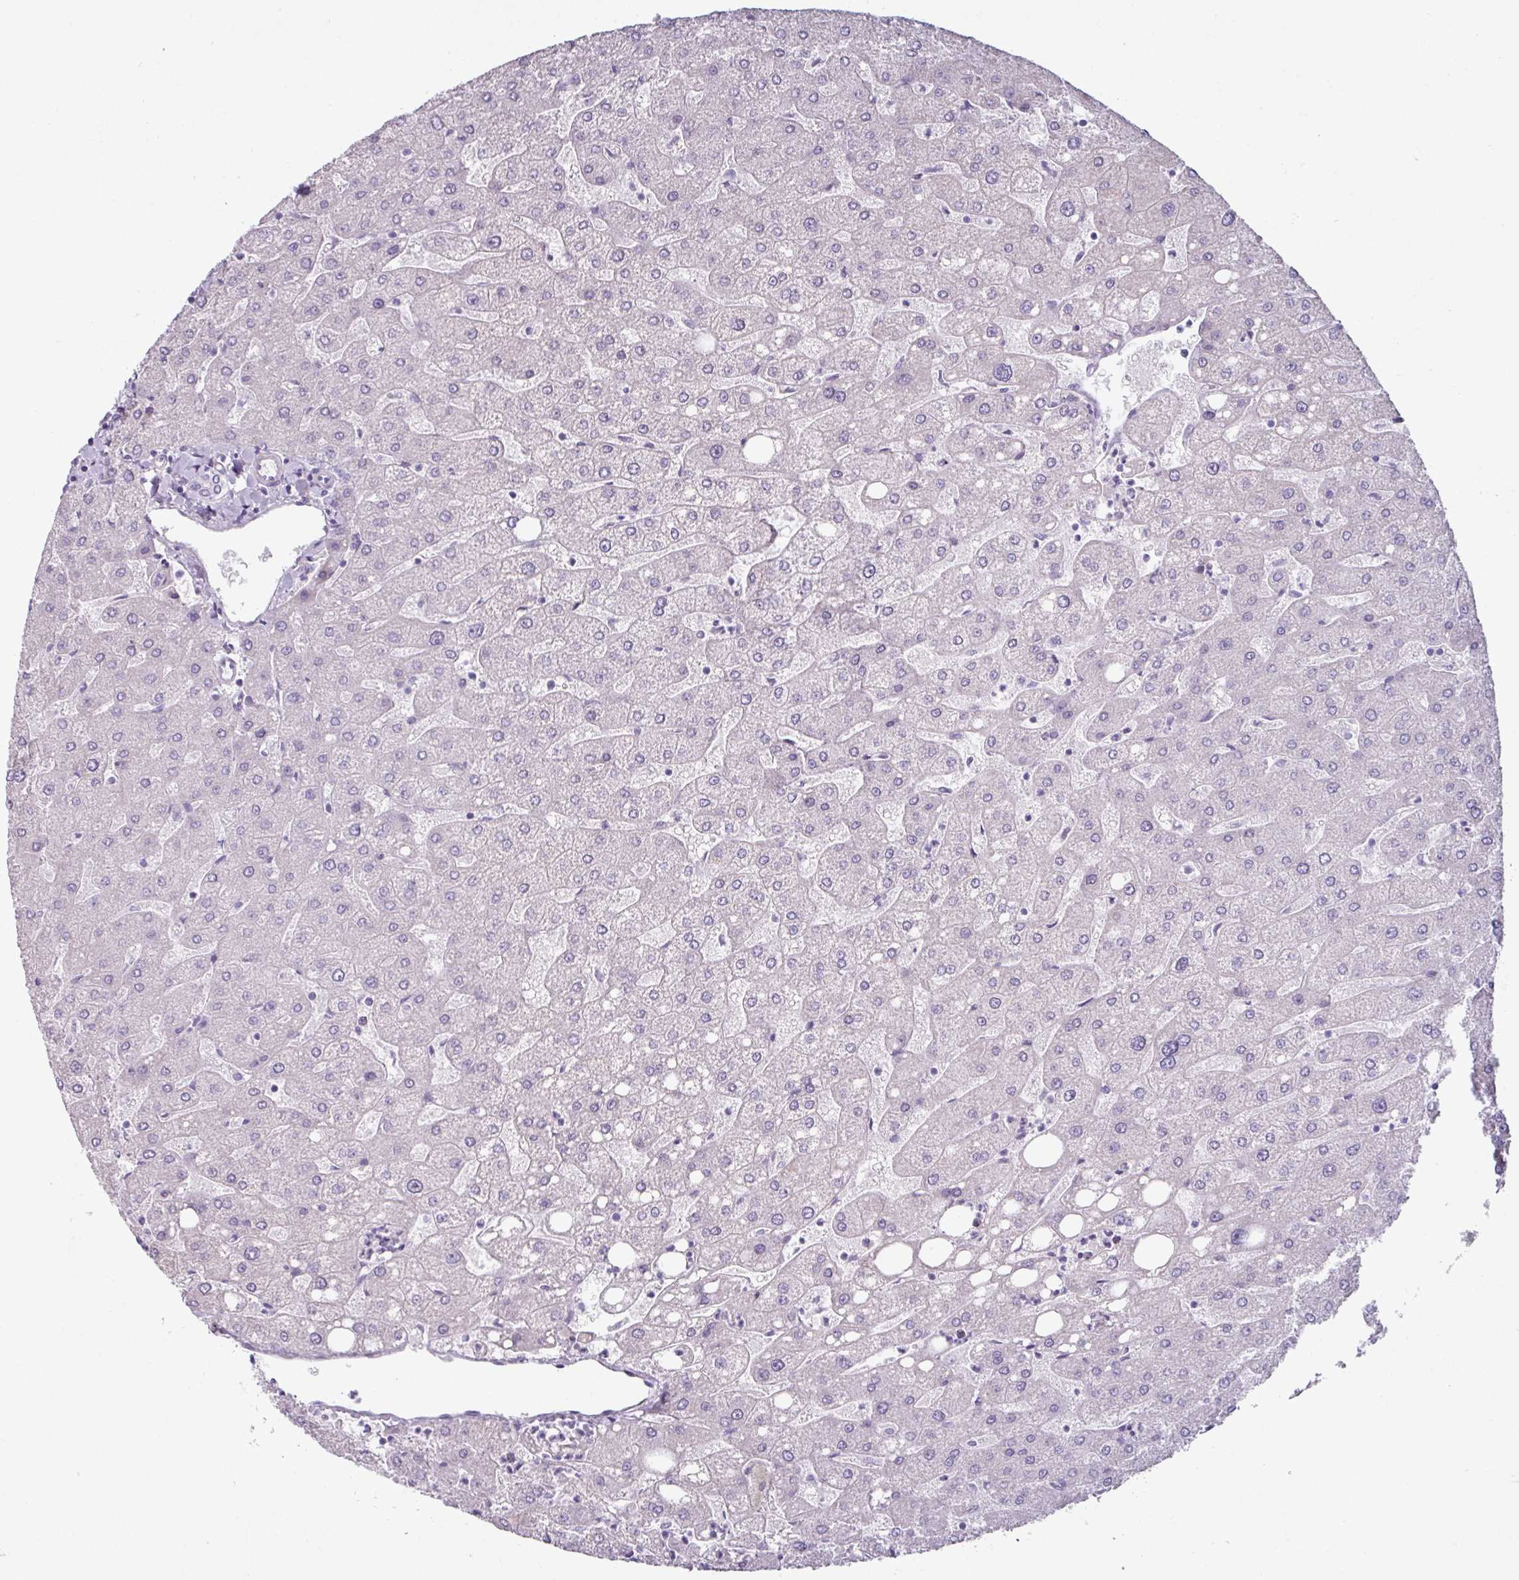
{"staining": {"intensity": "negative", "quantity": "none", "location": "none"}, "tissue": "liver", "cell_type": "Cholangiocytes", "image_type": "normal", "snomed": [{"axis": "morphology", "description": "Normal tissue, NOS"}, {"axis": "topography", "description": "Liver"}], "caption": "DAB (3,3'-diaminobenzidine) immunohistochemical staining of unremarkable liver shows no significant expression in cholangiocytes. (Brightfield microscopy of DAB immunohistochemistry at high magnification).", "gene": "CLCA1", "patient": {"sex": "male", "age": 67}}